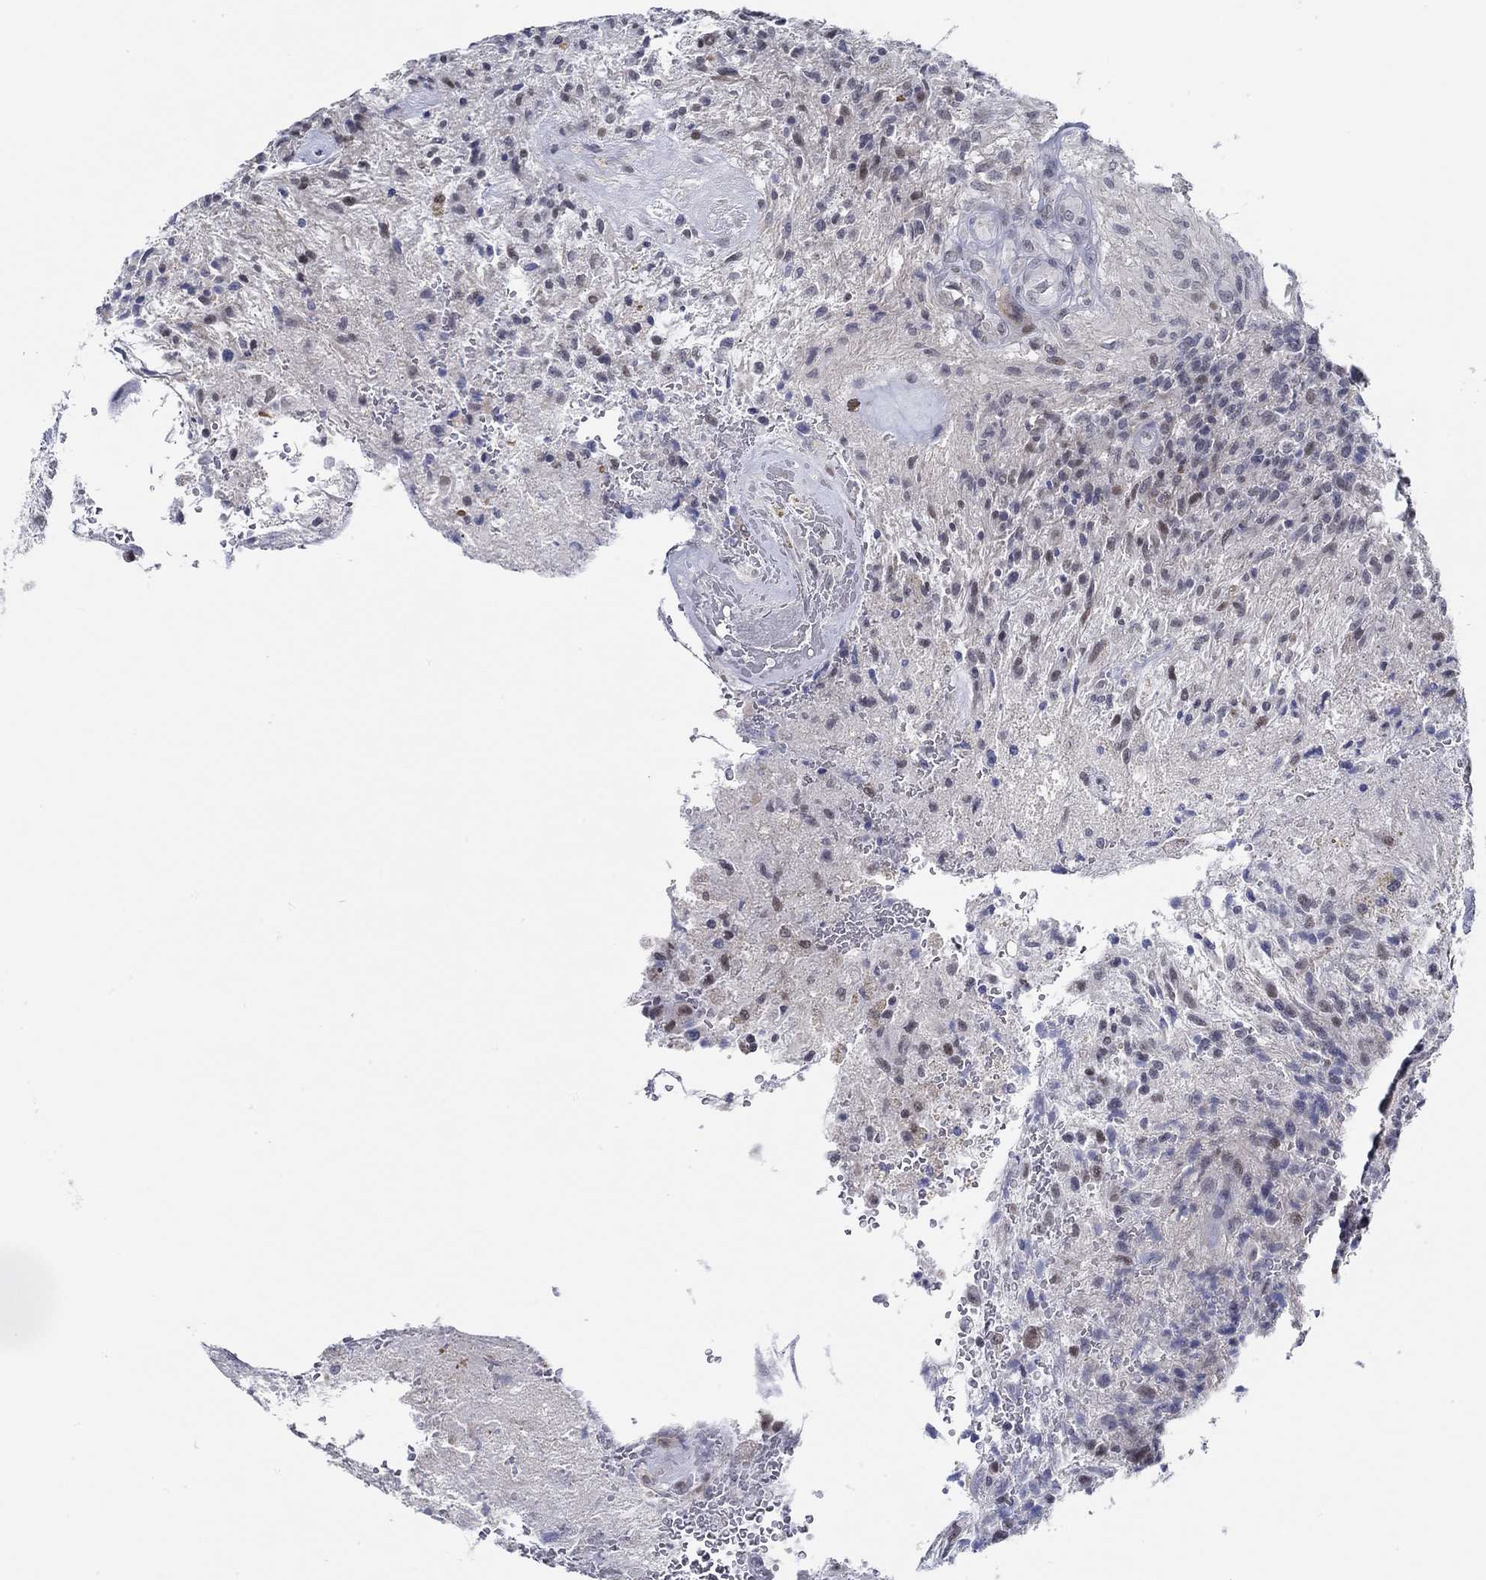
{"staining": {"intensity": "negative", "quantity": "none", "location": "none"}, "tissue": "glioma", "cell_type": "Tumor cells", "image_type": "cancer", "snomed": [{"axis": "morphology", "description": "Glioma, malignant, High grade"}, {"axis": "topography", "description": "Brain"}], "caption": "Immunohistochemical staining of malignant glioma (high-grade) exhibits no significant expression in tumor cells.", "gene": "SLC34A1", "patient": {"sex": "male", "age": 56}}